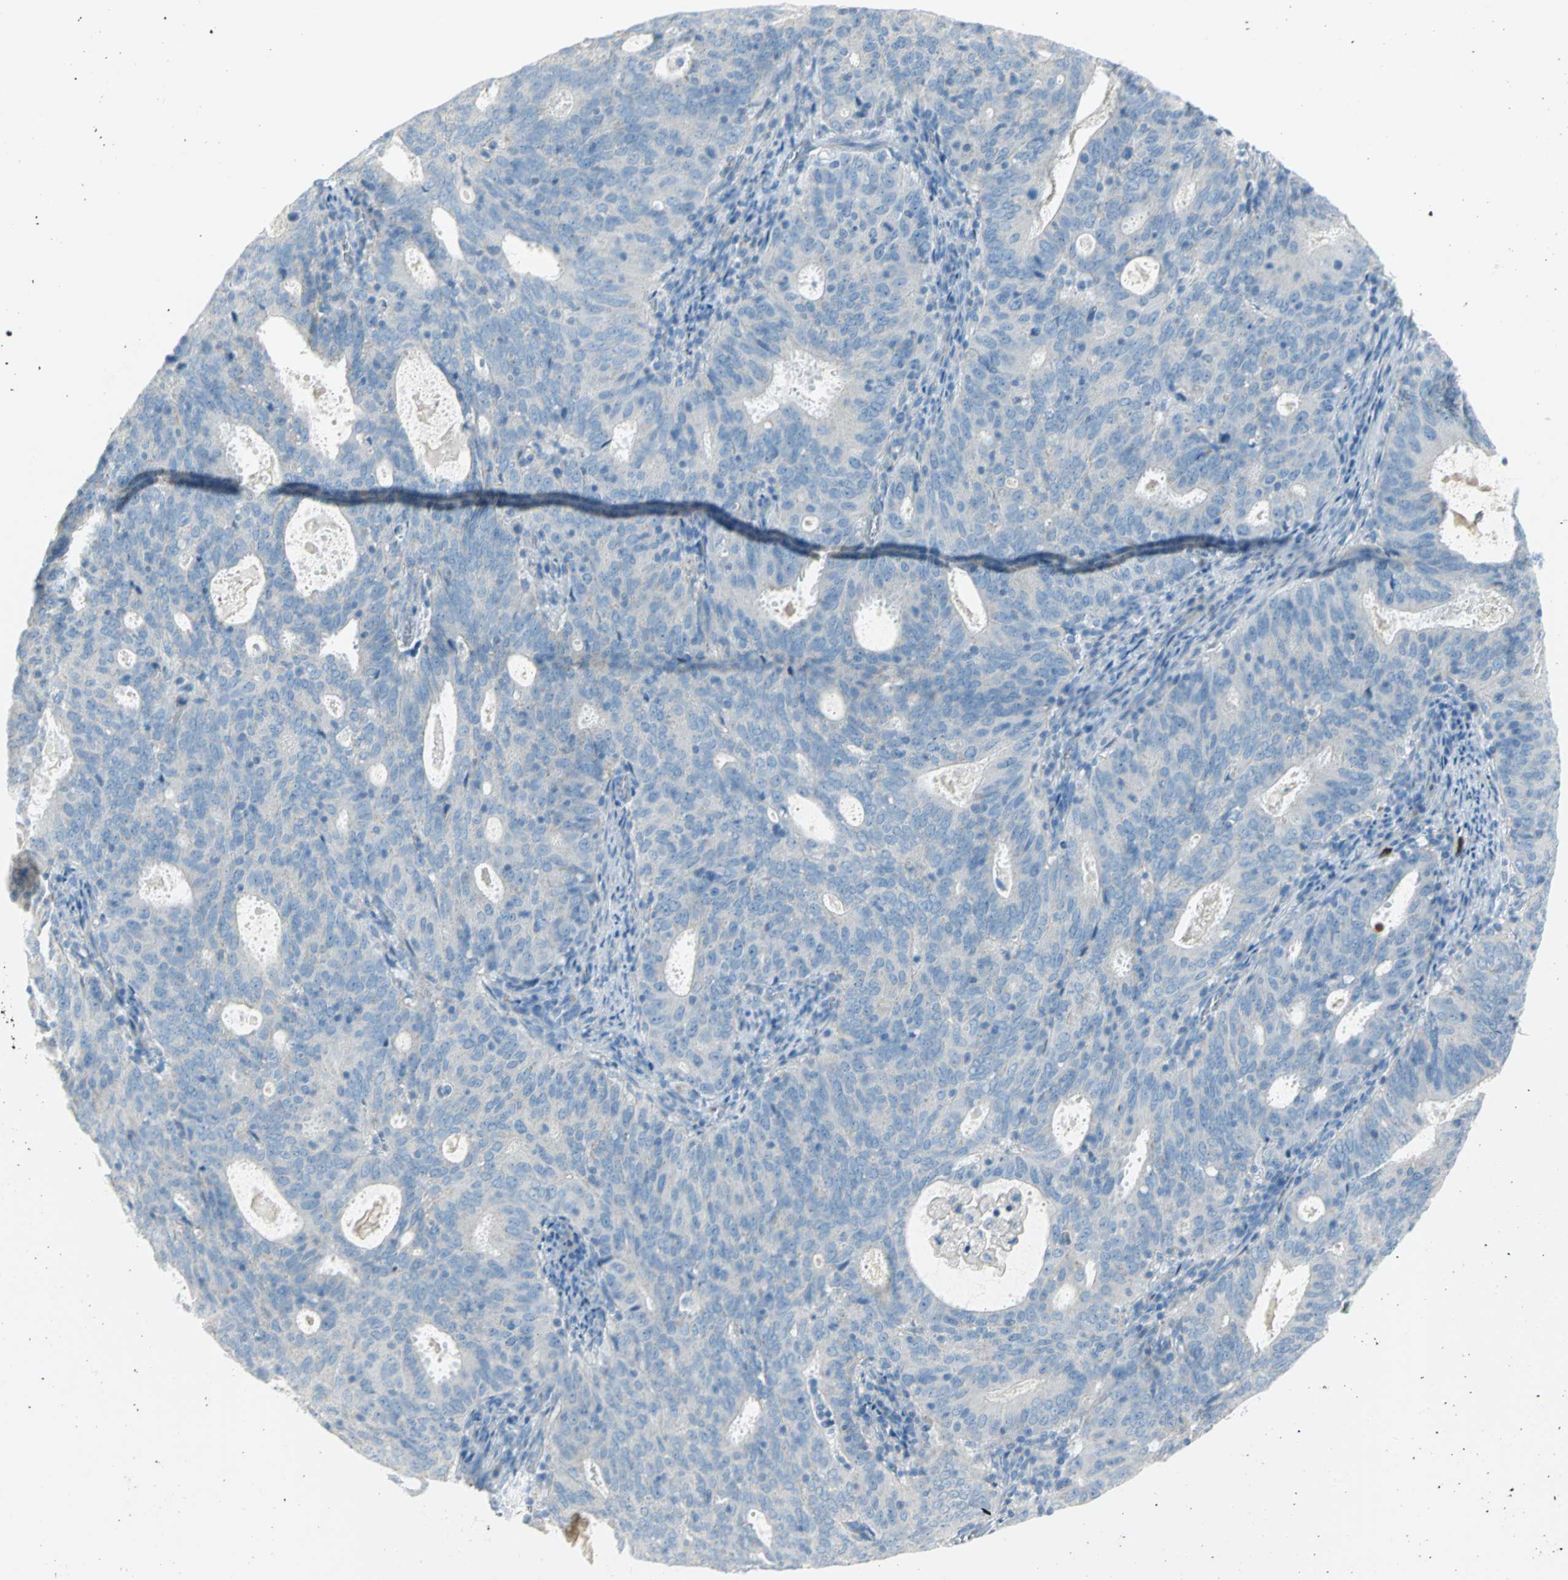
{"staining": {"intensity": "negative", "quantity": "none", "location": "none"}, "tissue": "cervical cancer", "cell_type": "Tumor cells", "image_type": "cancer", "snomed": [{"axis": "morphology", "description": "Adenocarcinoma, NOS"}, {"axis": "topography", "description": "Cervix"}], "caption": "Human cervical adenocarcinoma stained for a protein using IHC displays no staining in tumor cells.", "gene": "ALOX15", "patient": {"sex": "female", "age": 44}}